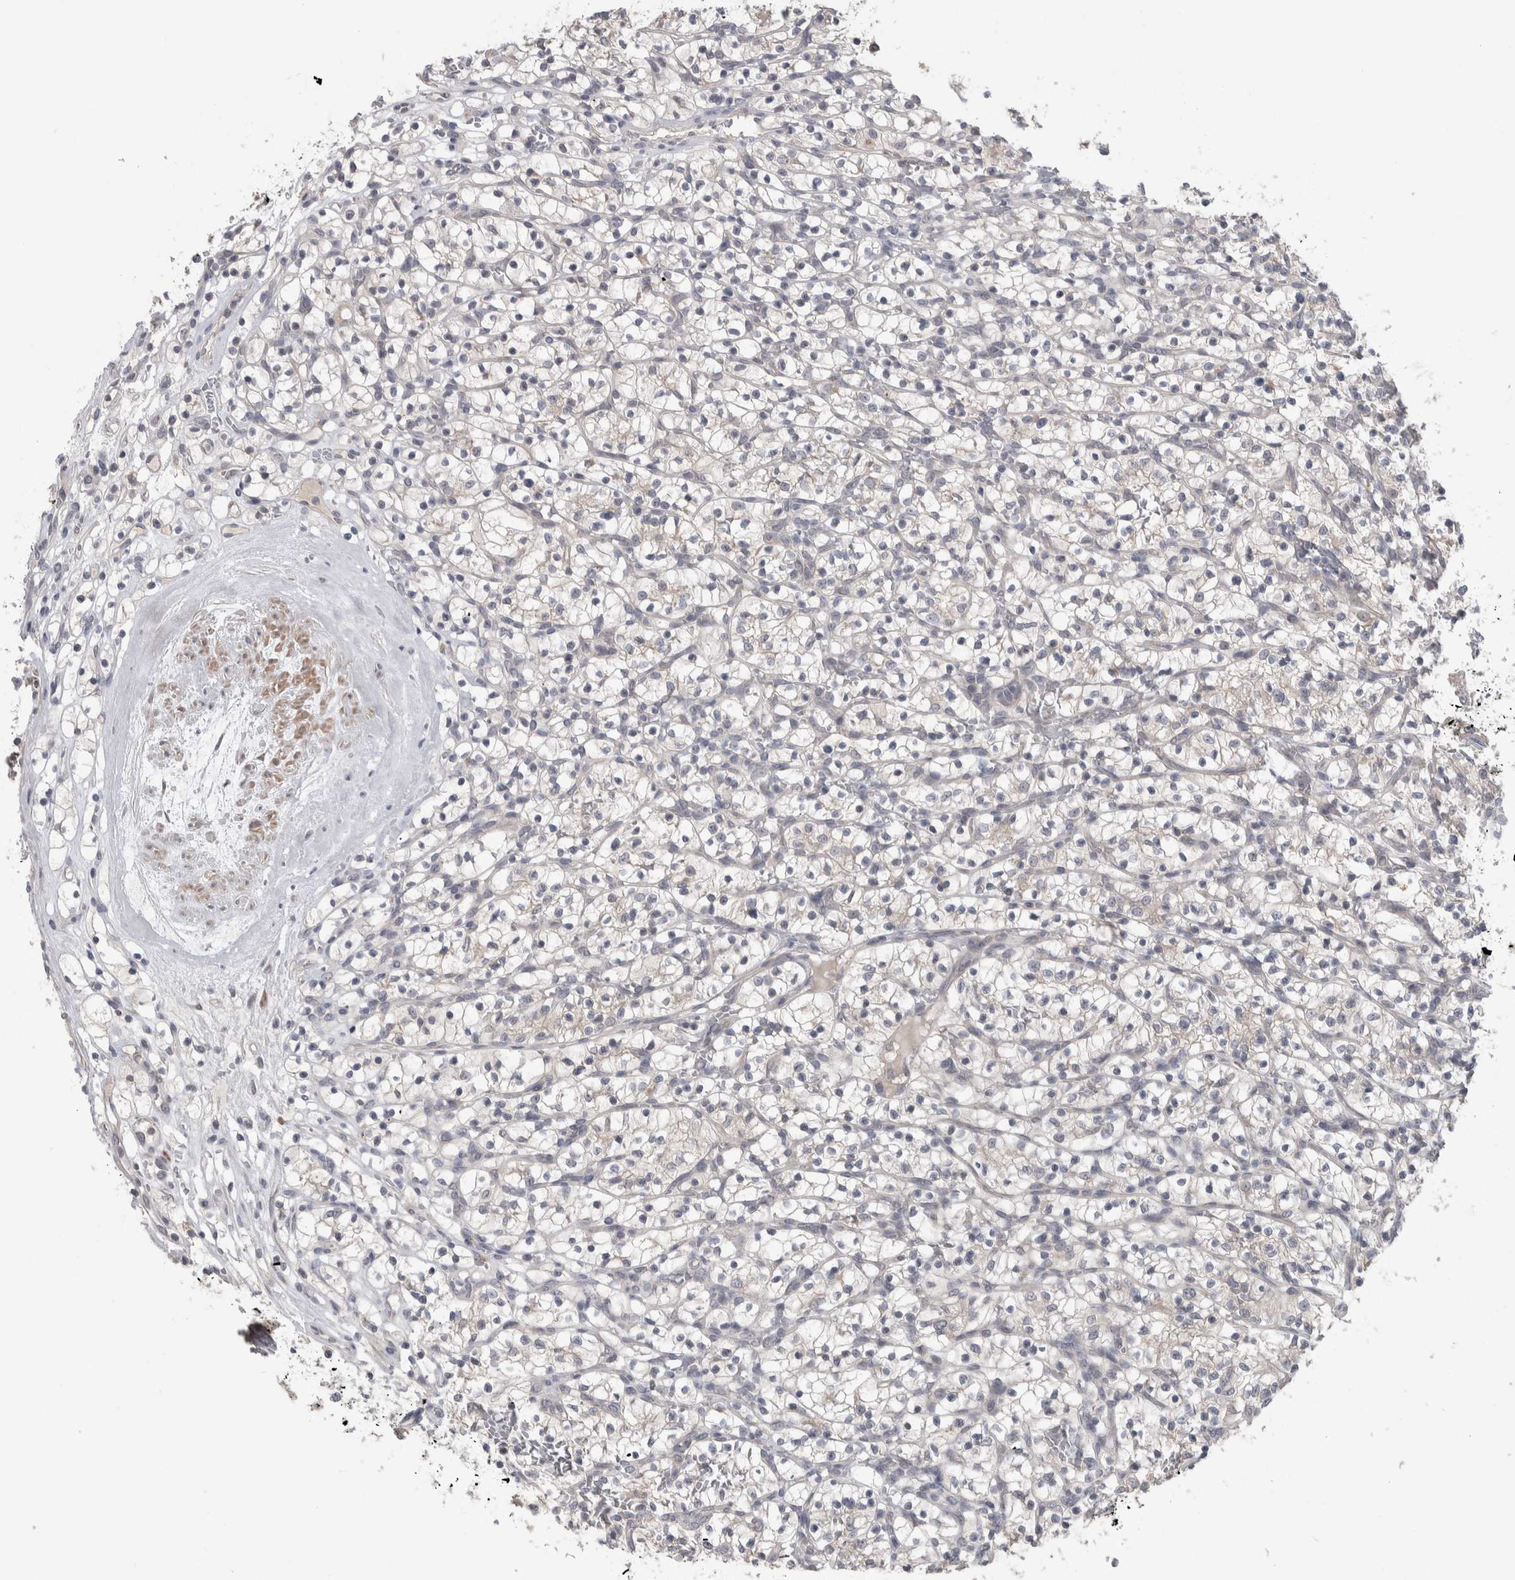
{"staining": {"intensity": "negative", "quantity": "none", "location": "none"}, "tissue": "renal cancer", "cell_type": "Tumor cells", "image_type": "cancer", "snomed": [{"axis": "morphology", "description": "Adenocarcinoma, NOS"}, {"axis": "topography", "description": "Kidney"}], "caption": "Tumor cells are negative for protein expression in human renal adenocarcinoma.", "gene": "CUL2", "patient": {"sex": "female", "age": 57}}